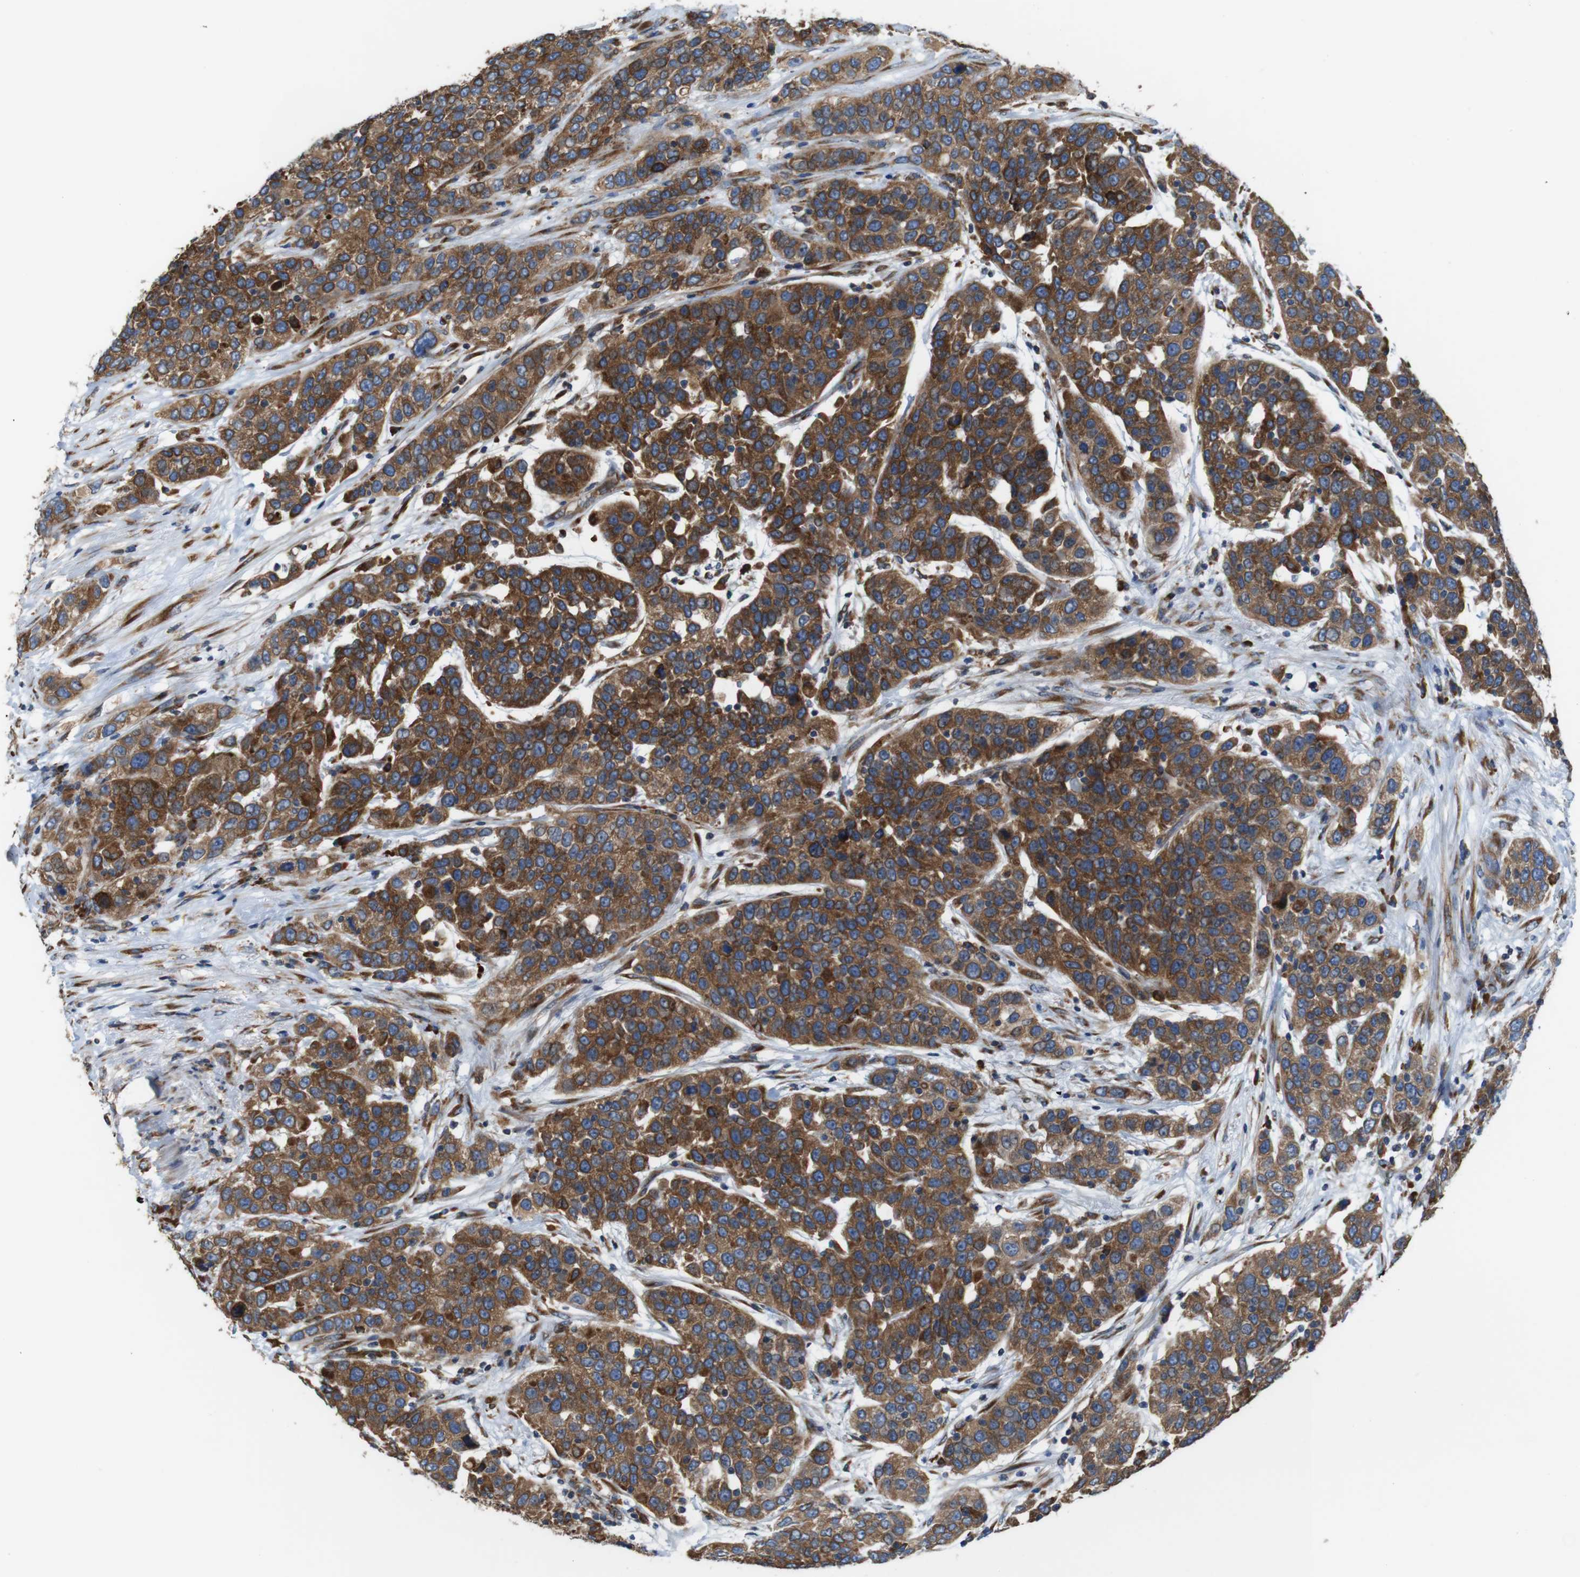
{"staining": {"intensity": "moderate", "quantity": ">75%", "location": "cytoplasmic/membranous"}, "tissue": "urothelial cancer", "cell_type": "Tumor cells", "image_type": "cancer", "snomed": [{"axis": "morphology", "description": "Urothelial carcinoma, High grade"}, {"axis": "topography", "description": "Urinary bladder"}], "caption": "IHC of high-grade urothelial carcinoma exhibits medium levels of moderate cytoplasmic/membranous positivity in approximately >75% of tumor cells.", "gene": "UGGT1", "patient": {"sex": "female", "age": 80}}